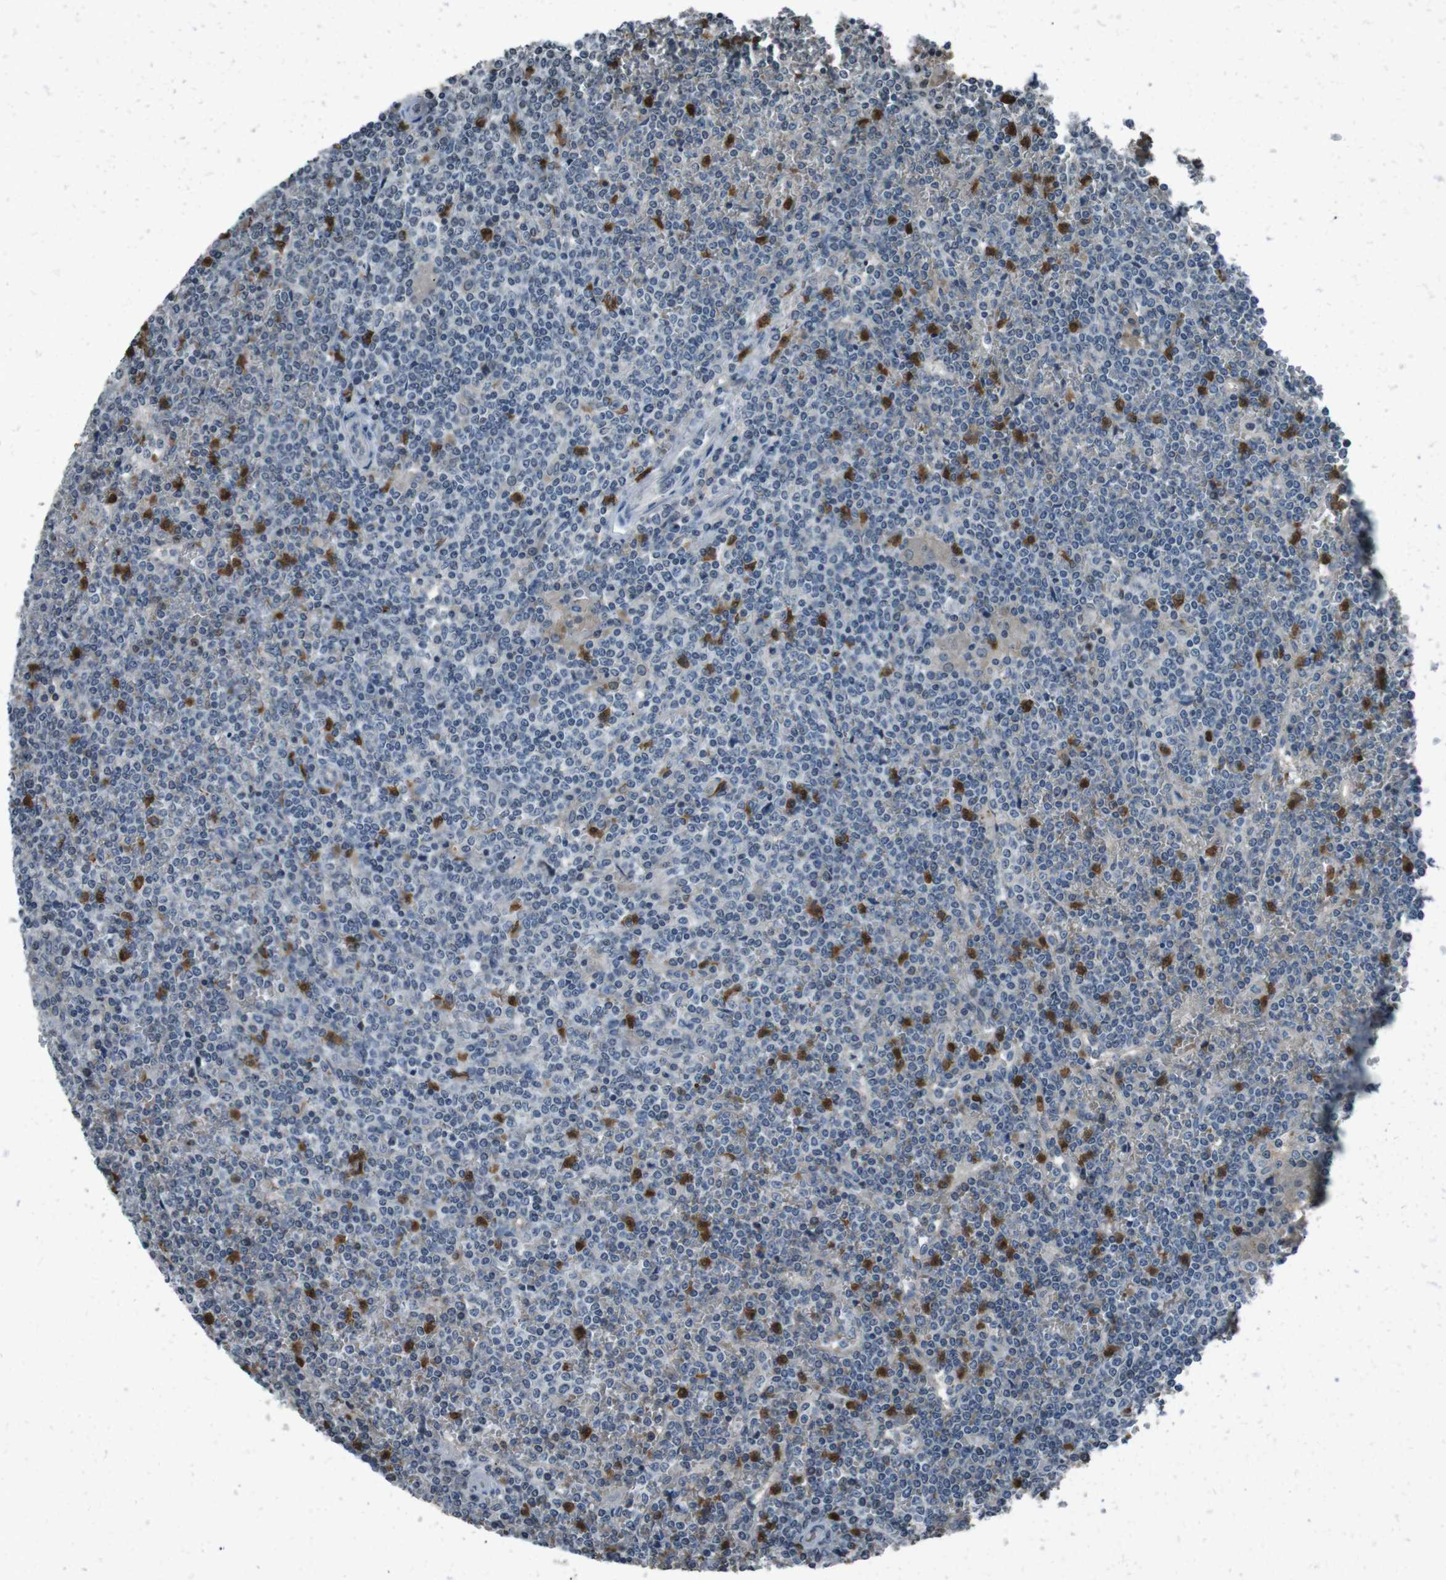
{"staining": {"intensity": "negative", "quantity": "none", "location": "none"}, "tissue": "lymphoma", "cell_type": "Tumor cells", "image_type": "cancer", "snomed": [{"axis": "morphology", "description": "Malignant lymphoma, non-Hodgkin's type, Low grade"}, {"axis": "topography", "description": "Spleen"}], "caption": "There is no significant positivity in tumor cells of lymphoma.", "gene": "UGT1A6", "patient": {"sex": "female", "age": 19}}